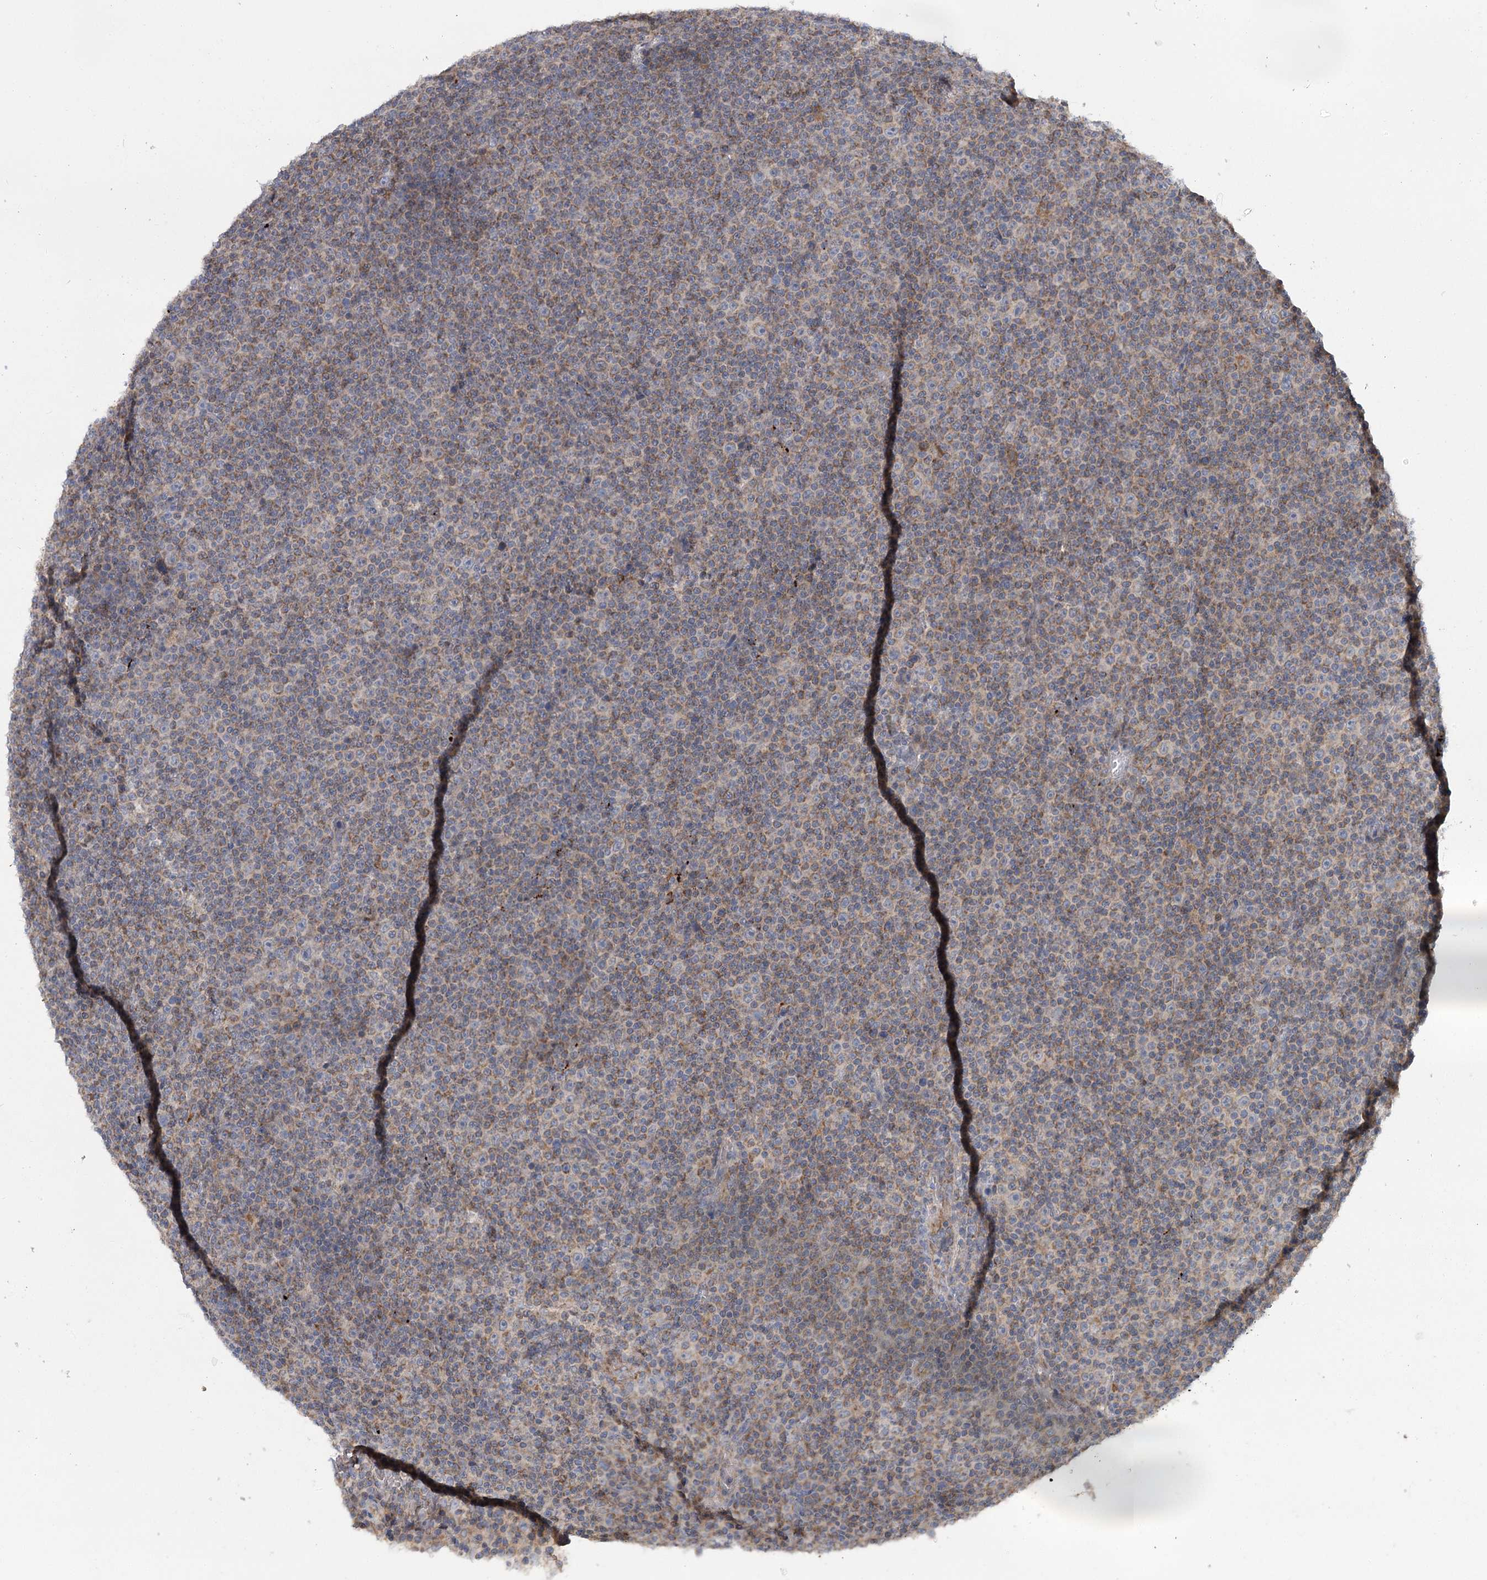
{"staining": {"intensity": "weak", "quantity": "25%-75%", "location": "cytoplasmic/membranous"}, "tissue": "lymphoma", "cell_type": "Tumor cells", "image_type": "cancer", "snomed": [{"axis": "morphology", "description": "Malignant lymphoma, non-Hodgkin's type, Low grade"}, {"axis": "topography", "description": "Lymph node"}], "caption": "DAB (3,3'-diaminobenzidine) immunohistochemical staining of lymphoma demonstrates weak cytoplasmic/membranous protein staining in approximately 25%-75% of tumor cells.", "gene": "PYROXD2", "patient": {"sex": "female", "age": 67}}